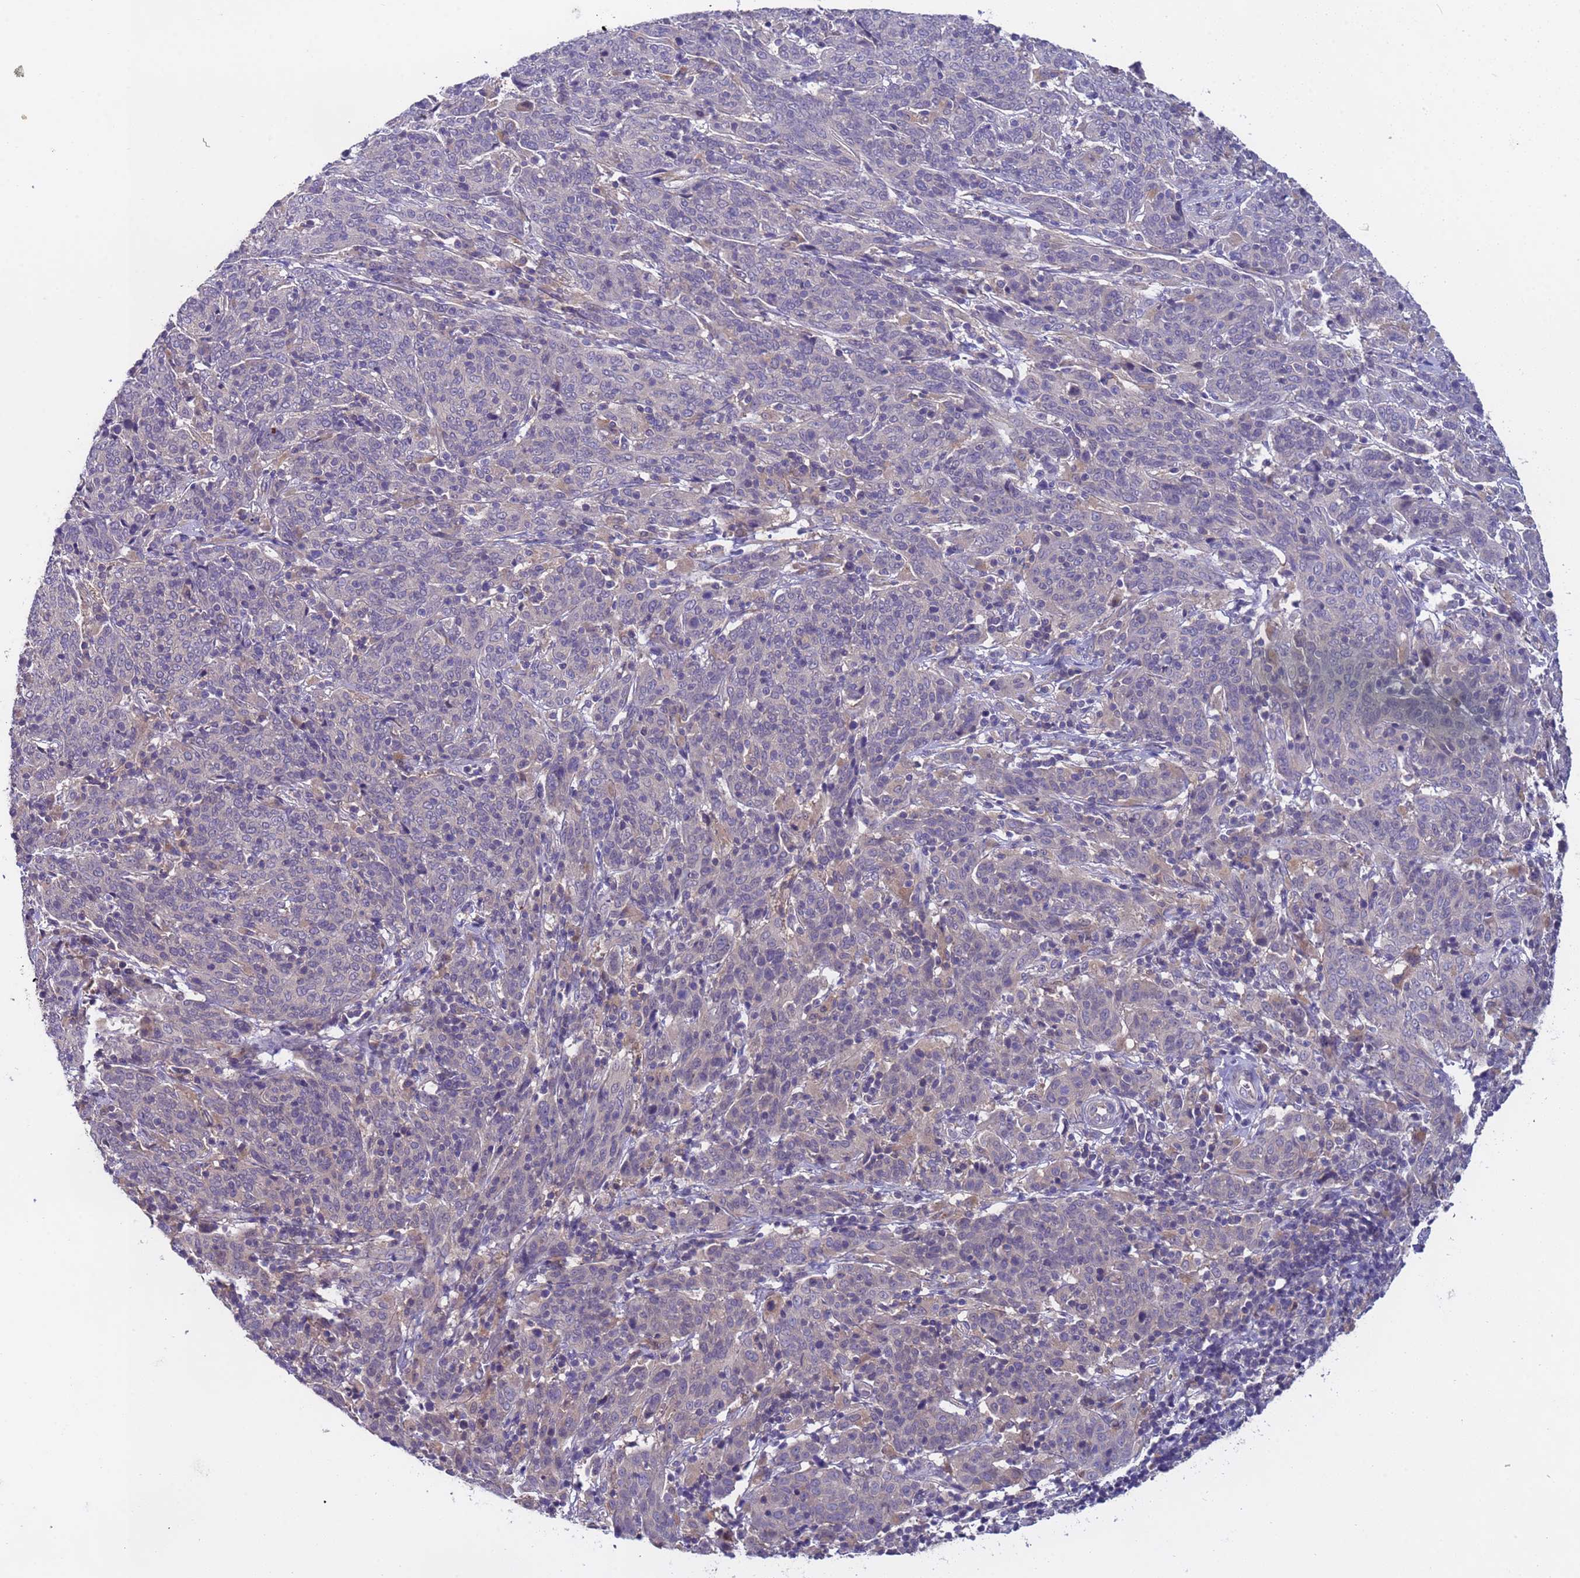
{"staining": {"intensity": "negative", "quantity": "none", "location": "none"}, "tissue": "cervical cancer", "cell_type": "Tumor cells", "image_type": "cancer", "snomed": [{"axis": "morphology", "description": "Squamous cell carcinoma, NOS"}, {"axis": "topography", "description": "Cervix"}], "caption": "Protein analysis of cervical cancer (squamous cell carcinoma) reveals no significant staining in tumor cells. (DAB immunohistochemistry with hematoxylin counter stain).", "gene": "ZNF248", "patient": {"sex": "female", "age": 67}}